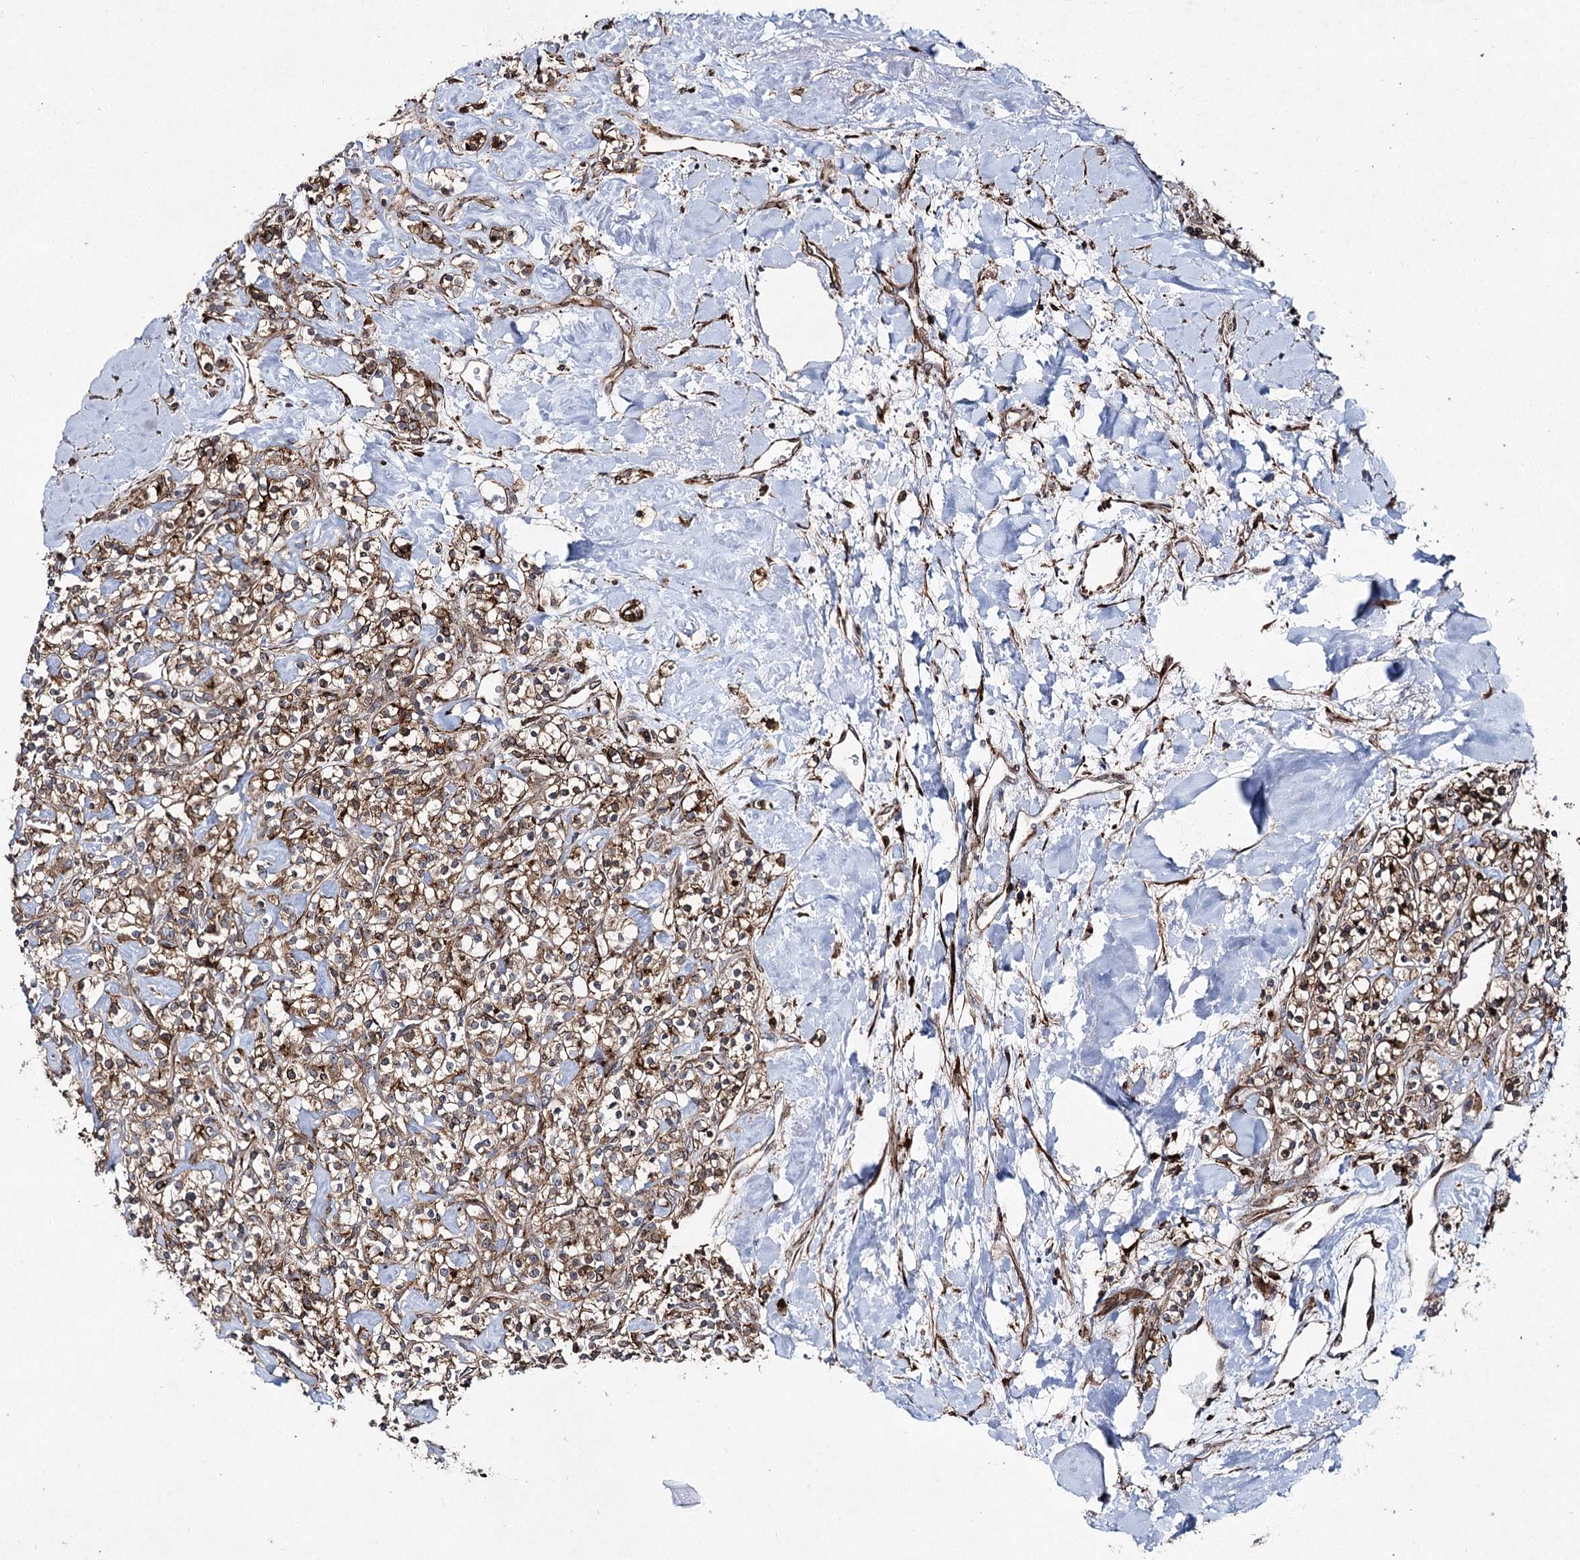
{"staining": {"intensity": "moderate", "quantity": ">75%", "location": "cytoplasmic/membranous"}, "tissue": "renal cancer", "cell_type": "Tumor cells", "image_type": "cancer", "snomed": [{"axis": "morphology", "description": "Adenocarcinoma, NOS"}, {"axis": "topography", "description": "Kidney"}], "caption": "Protein staining by immunohistochemistry (IHC) reveals moderate cytoplasmic/membranous expression in about >75% of tumor cells in renal adenocarcinoma.", "gene": "DCUN1D4", "patient": {"sex": "male", "age": 77}}